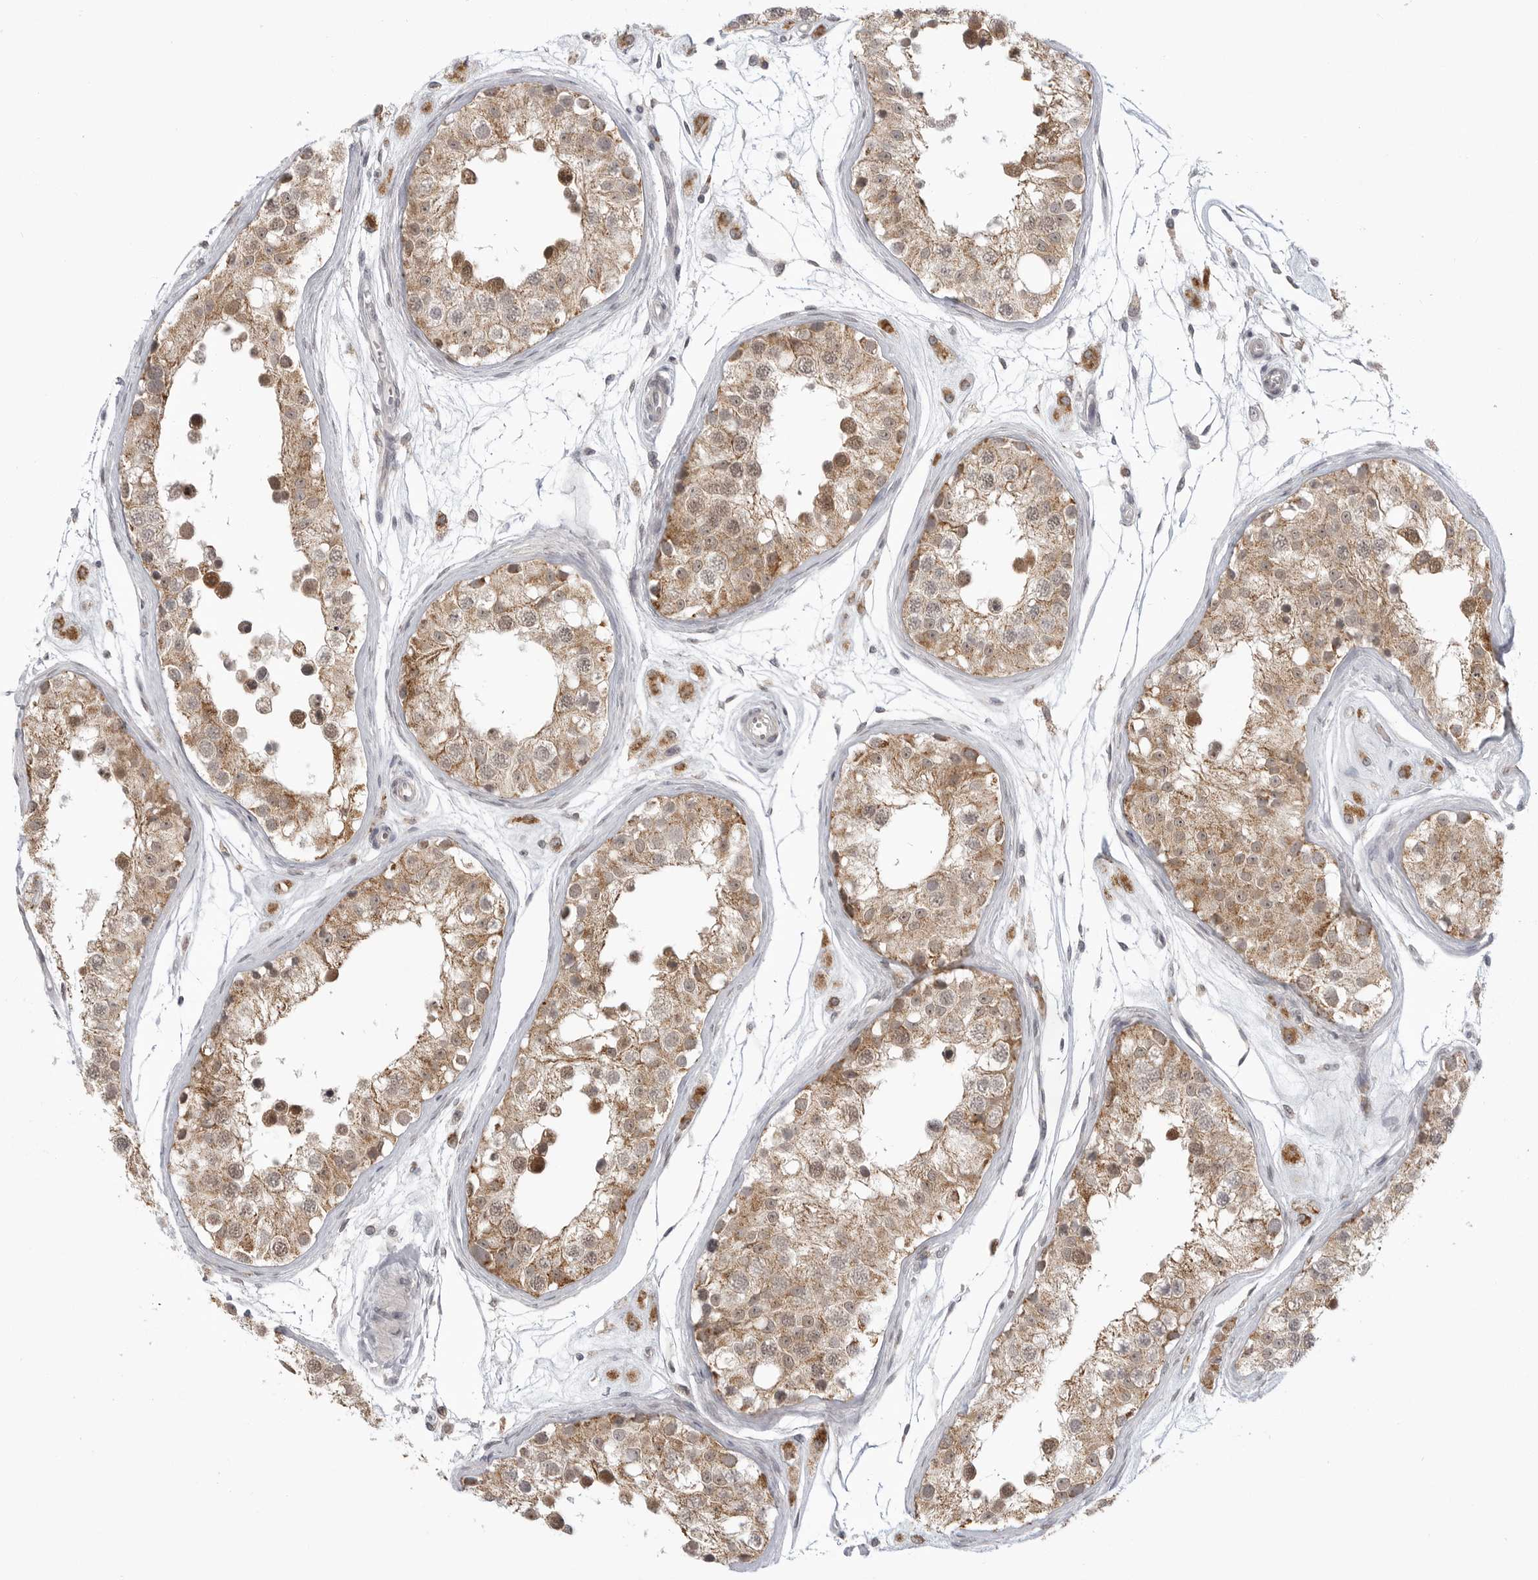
{"staining": {"intensity": "moderate", "quantity": ">75%", "location": "cytoplasmic/membranous,nuclear"}, "tissue": "testis", "cell_type": "Cells in seminiferous ducts", "image_type": "normal", "snomed": [{"axis": "morphology", "description": "Normal tissue, NOS"}, {"axis": "morphology", "description": "Adenocarcinoma, metastatic, NOS"}, {"axis": "topography", "description": "Testis"}], "caption": "Moderate cytoplasmic/membranous,nuclear expression is seen in about >75% of cells in seminiferous ducts in benign testis.", "gene": "KALRN", "patient": {"sex": "male", "age": 26}}